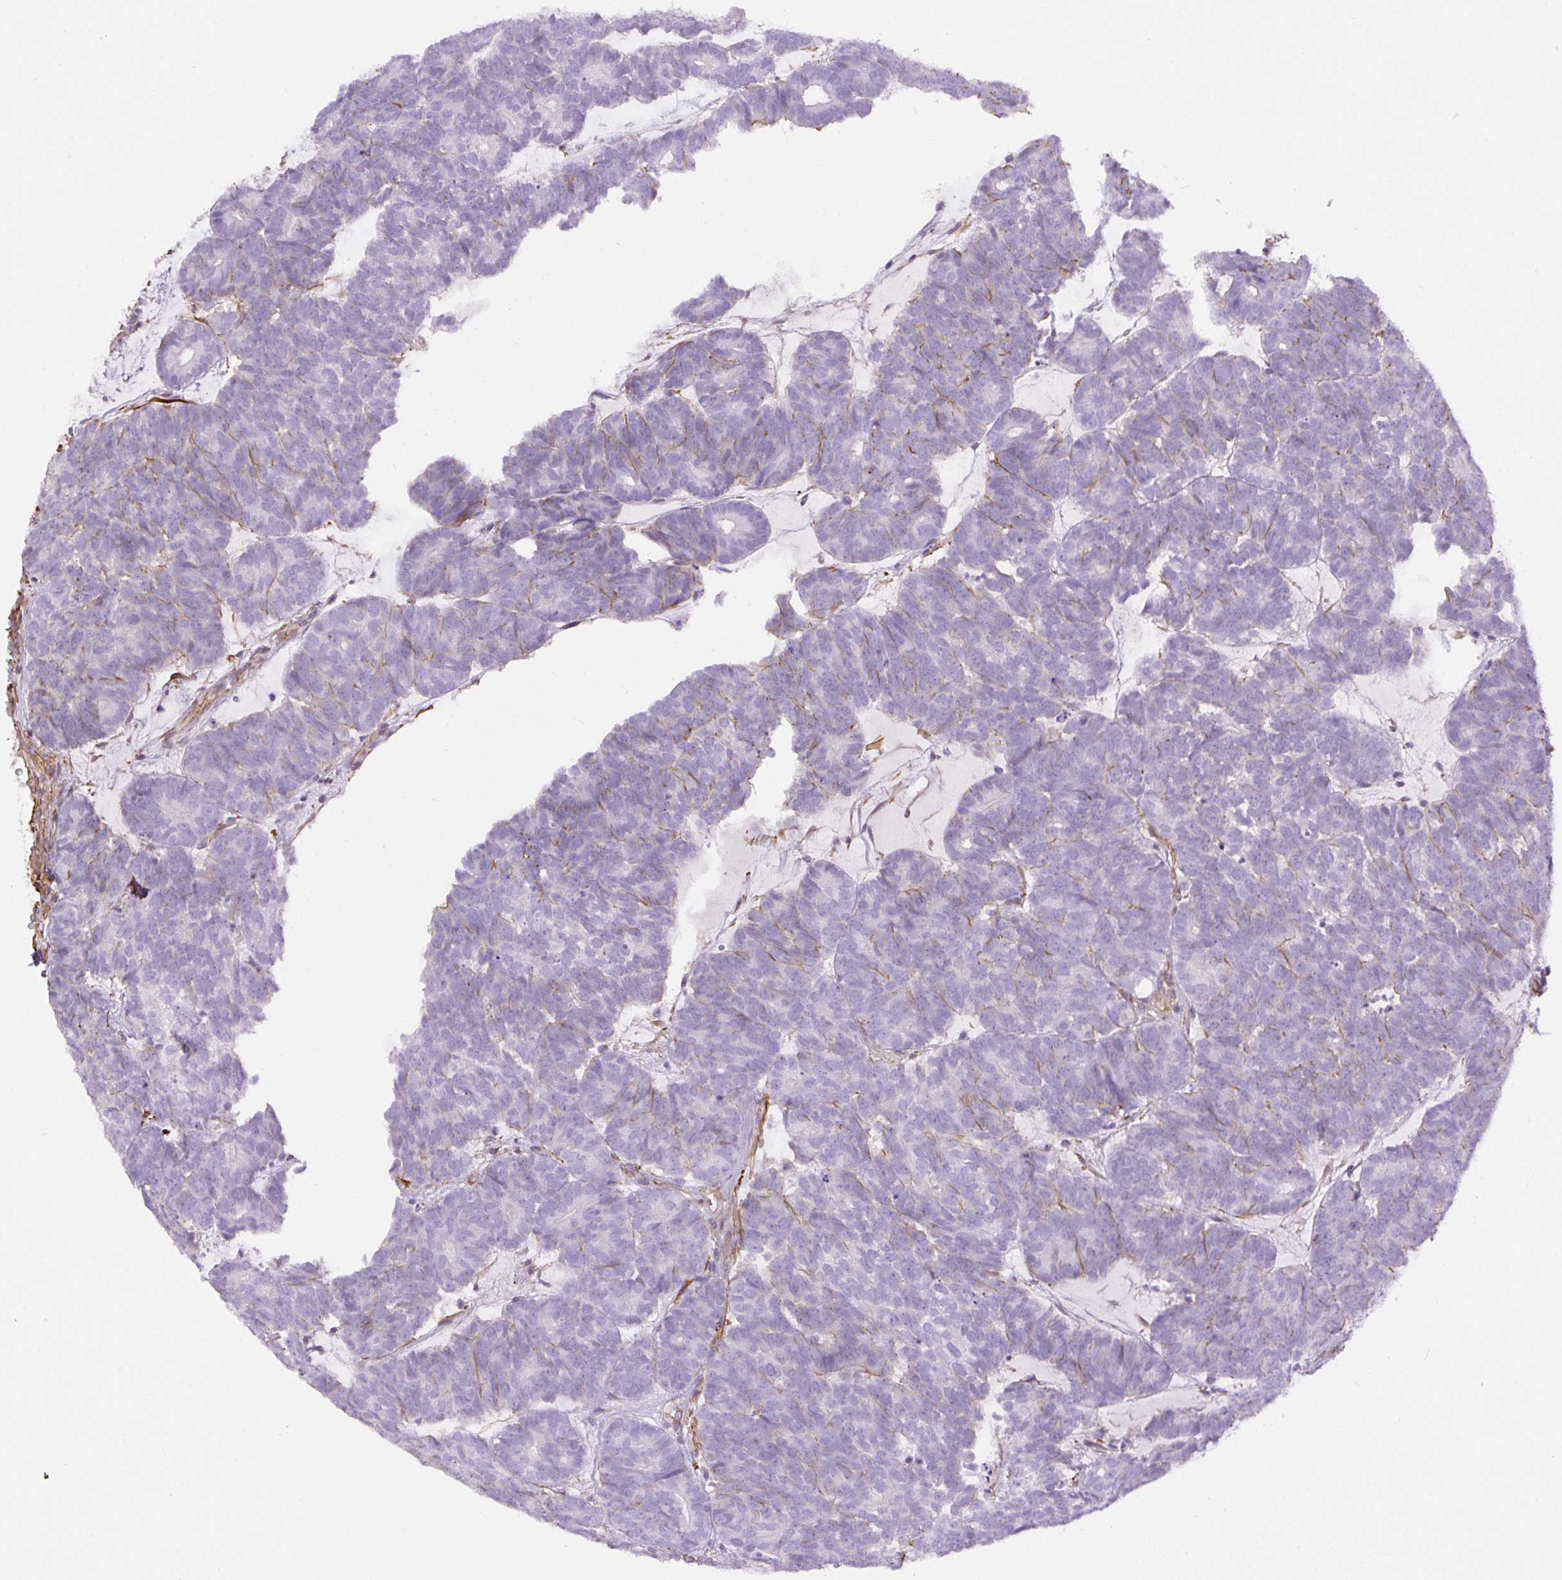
{"staining": {"intensity": "negative", "quantity": "none", "location": "none"}, "tissue": "head and neck cancer", "cell_type": "Tumor cells", "image_type": "cancer", "snomed": [{"axis": "morphology", "description": "Adenocarcinoma, NOS"}, {"axis": "topography", "description": "Head-Neck"}], "caption": "Tumor cells are negative for brown protein staining in head and neck cancer.", "gene": "B3GALT5", "patient": {"sex": "female", "age": 81}}